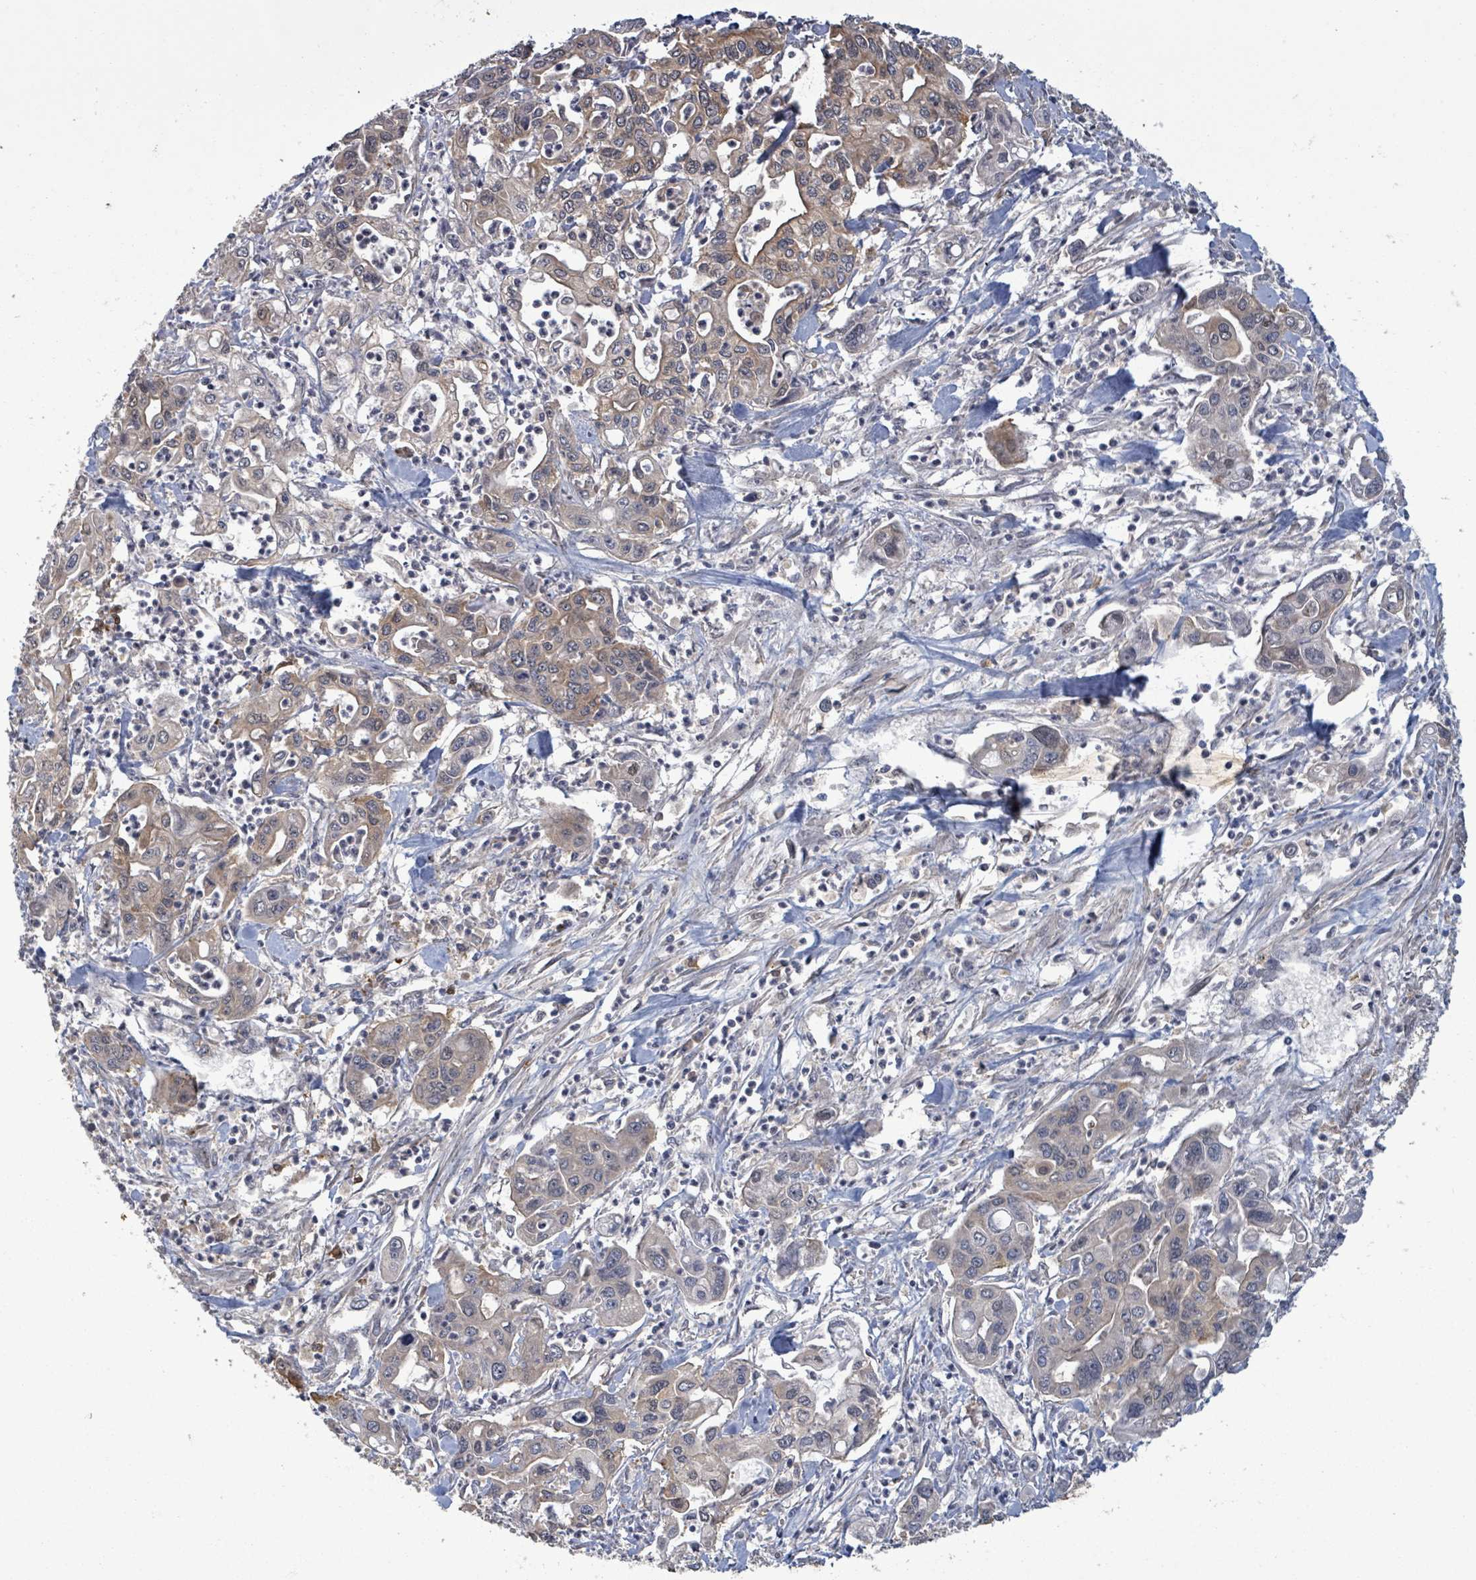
{"staining": {"intensity": "weak", "quantity": "<25%", "location": "cytoplasmic/membranous"}, "tissue": "pancreatic cancer", "cell_type": "Tumor cells", "image_type": "cancer", "snomed": [{"axis": "morphology", "description": "Adenocarcinoma, NOS"}, {"axis": "topography", "description": "Pancreas"}], "caption": "The IHC micrograph has no significant expression in tumor cells of adenocarcinoma (pancreatic) tissue.", "gene": "MAP3K6", "patient": {"sex": "male", "age": 62}}